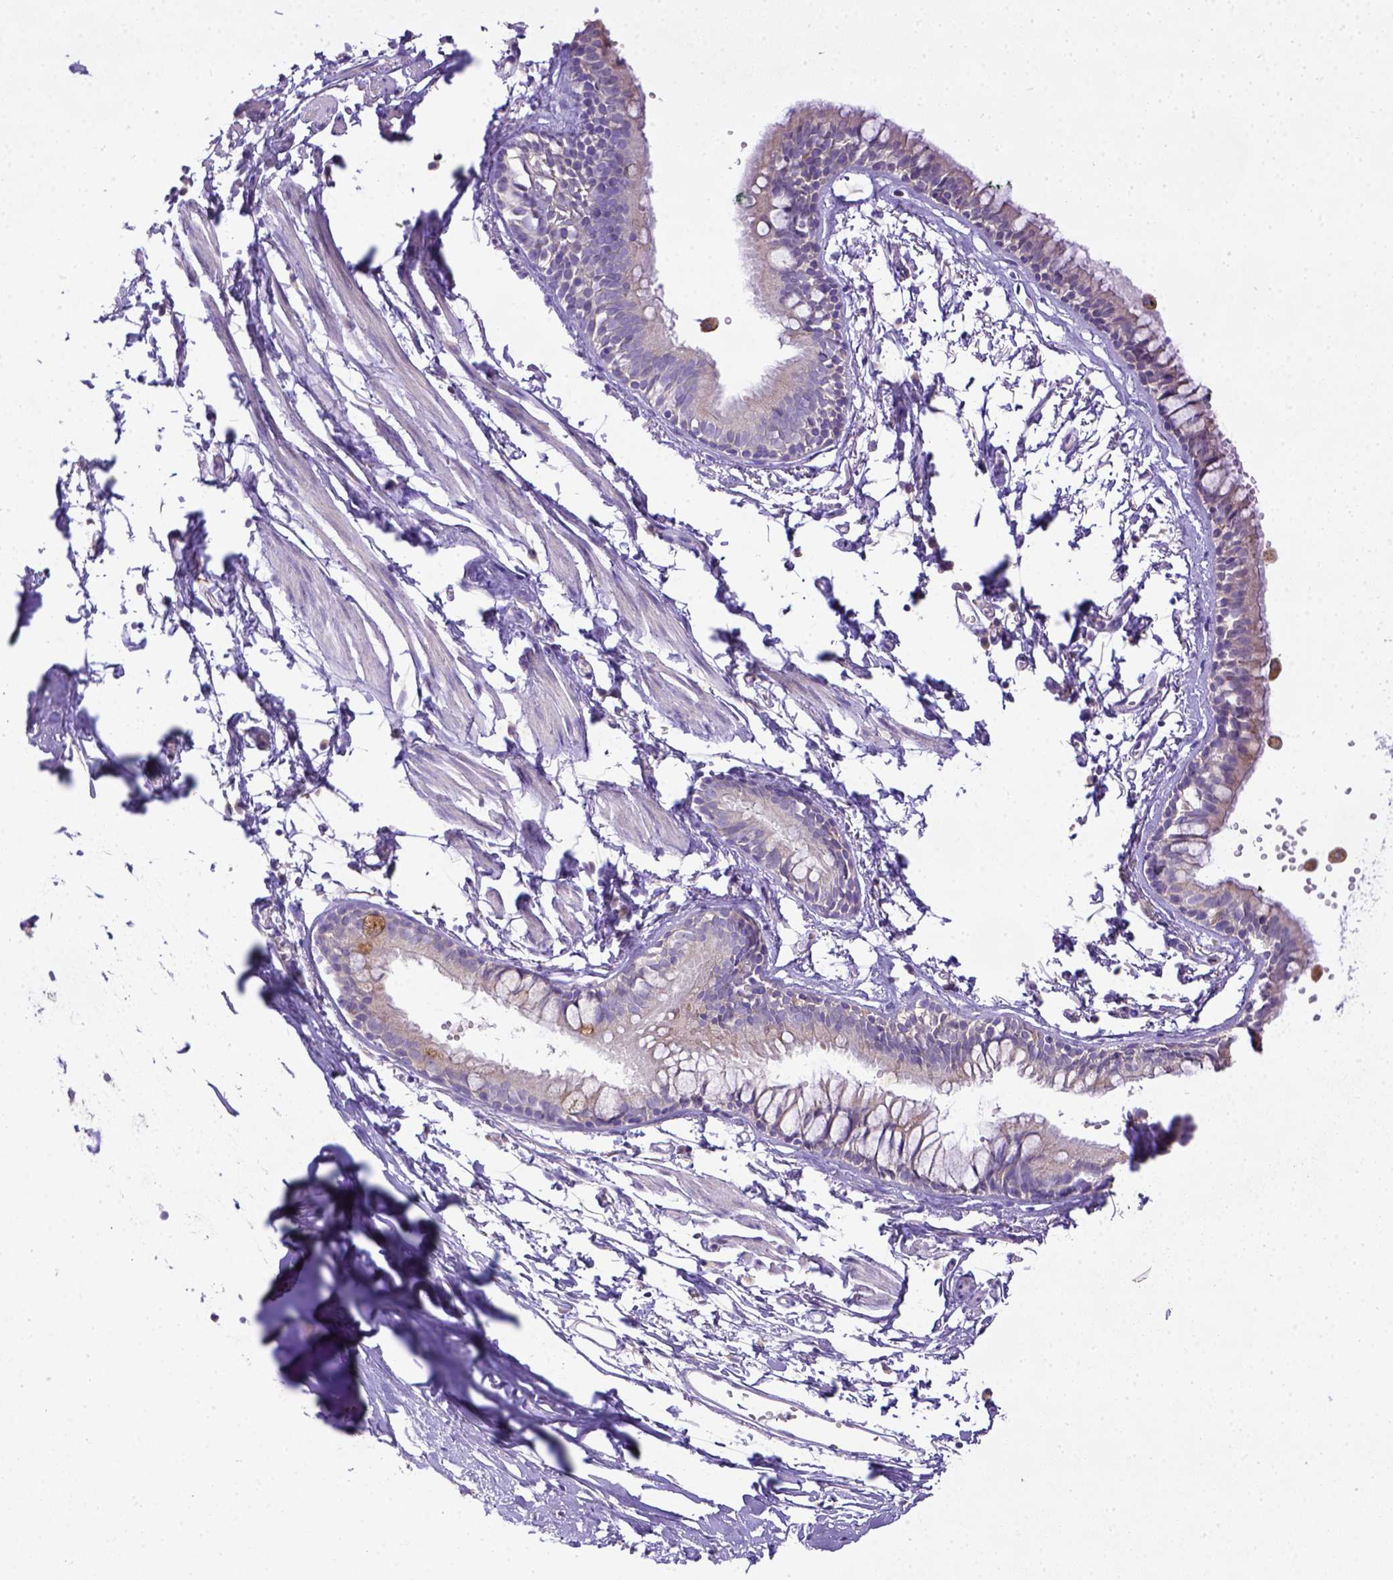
{"staining": {"intensity": "negative", "quantity": "none", "location": "none"}, "tissue": "bronchus", "cell_type": "Respiratory epithelial cells", "image_type": "normal", "snomed": [{"axis": "morphology", "description": "Normal tissue, NOS"}, {"axis": "topography", "description": "Cartilage tissue"}, {"axis": "topography", "description": "Bronchus"}], "caption": "Immunohistochemistry (IHC) histopathology image of benign bronchus: human bronchus stained with DAB (3,3'-diaminobenzidine) exhibits no significant protein staining in respiratory epithelial cells.", "gene": "CD40", "patient": {"sex": "female", "age": 59}}